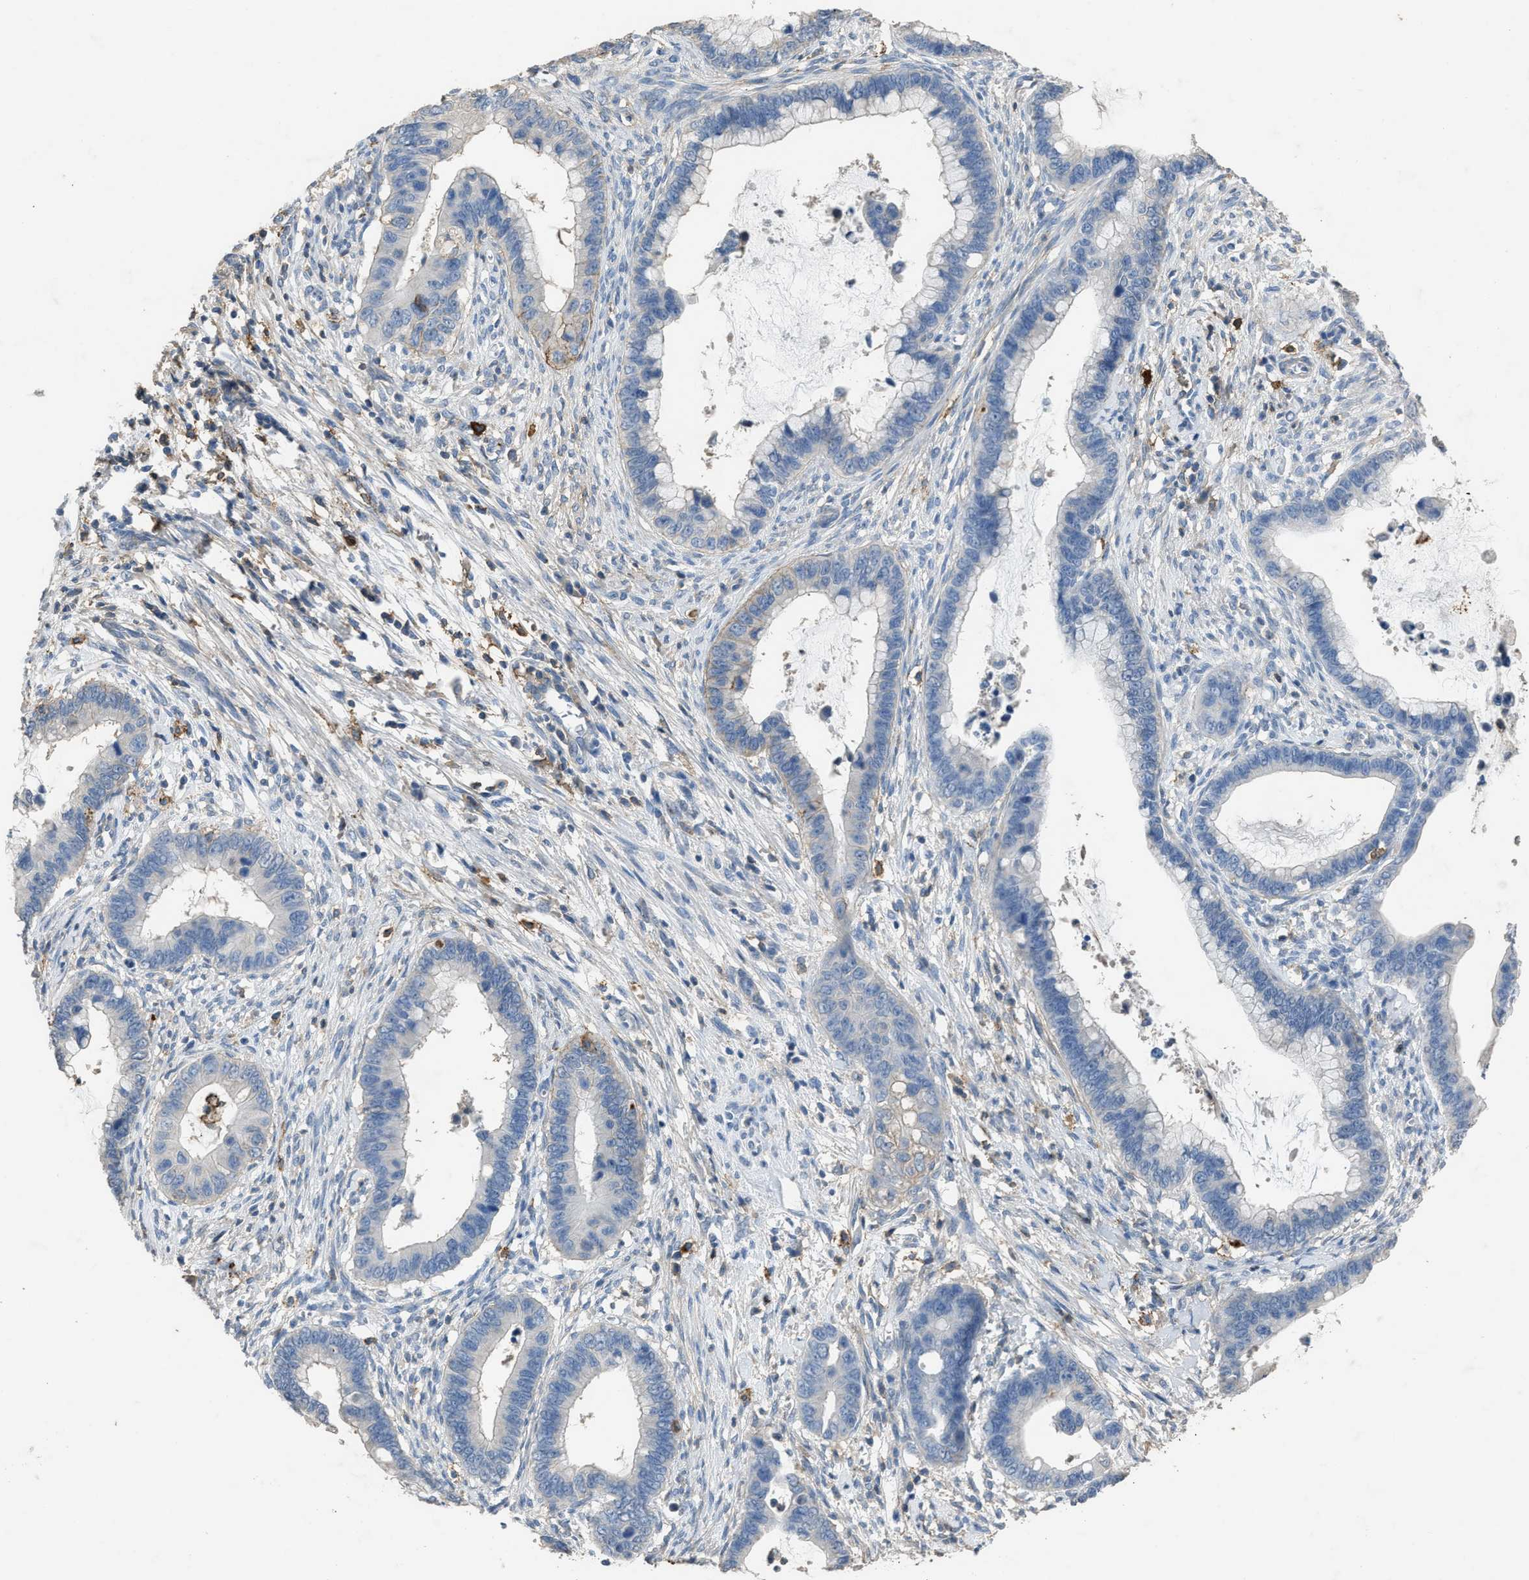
{"staining": {"intensity": "negative", "quantity": "none", "location": "none"}, "tissue": "cervical cancer", "cell_type": "Tumor cells", "image_type": "cancer", "snomed": [{"axis": "morphology", "description": "Adenocarcinoma, NOS"}, {"axis": "topography", "description": "Cervix"}], "caption": "An immunohistochemistry (IHC) photomicrograph of cervical cancer is shown. There is no staining in tumor cells of cervical cancer. (Immunohistochemistry, brightfield microscopy, high magnification).", "gene": "OR51E1", "patient": {"sex": "female", "age": 44}}